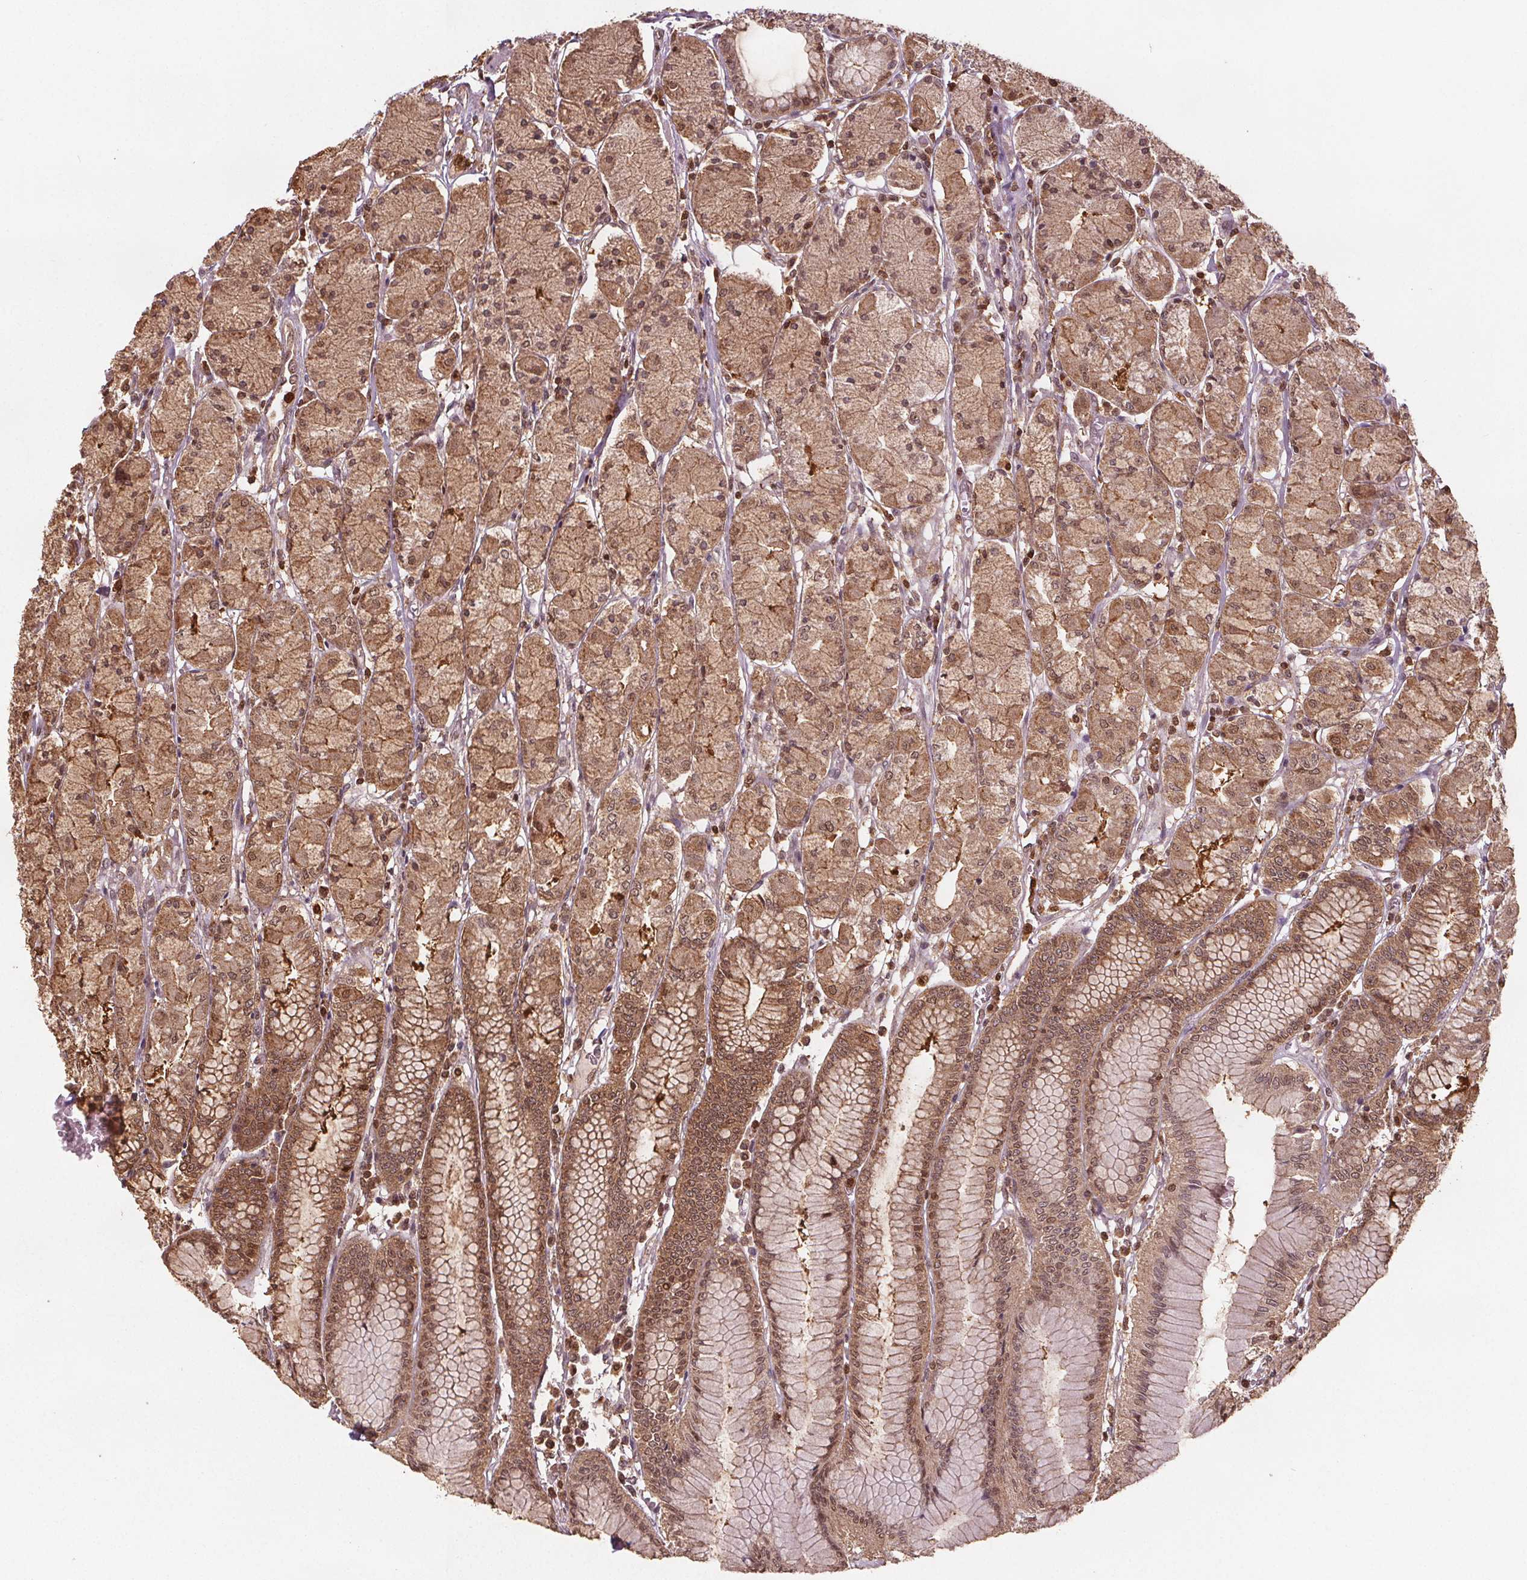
{"staining": {"intensity": "moderate", "quantity": ">75%", "location": "cytoplasmic/membranous,nuclear"}, "tissue": "stomach", "cell_type": "Glandular cells", "image_type": "normal", "snomed": [{"axis": "morphology", "description": "Normal tissue, NOS"}, {"axis": "topography", "description": "Stomach, upper"}], "caption": "High-power microscopy captured an immunohistochemistry (IHC) histopathology image of unremarkable stomach, revealing moderate cytoplasmic/membranous,nuclear positivity in about >75% of glandular cells.", "gene": "ENO1", "patient": {"sex": "male", "age": 69}}